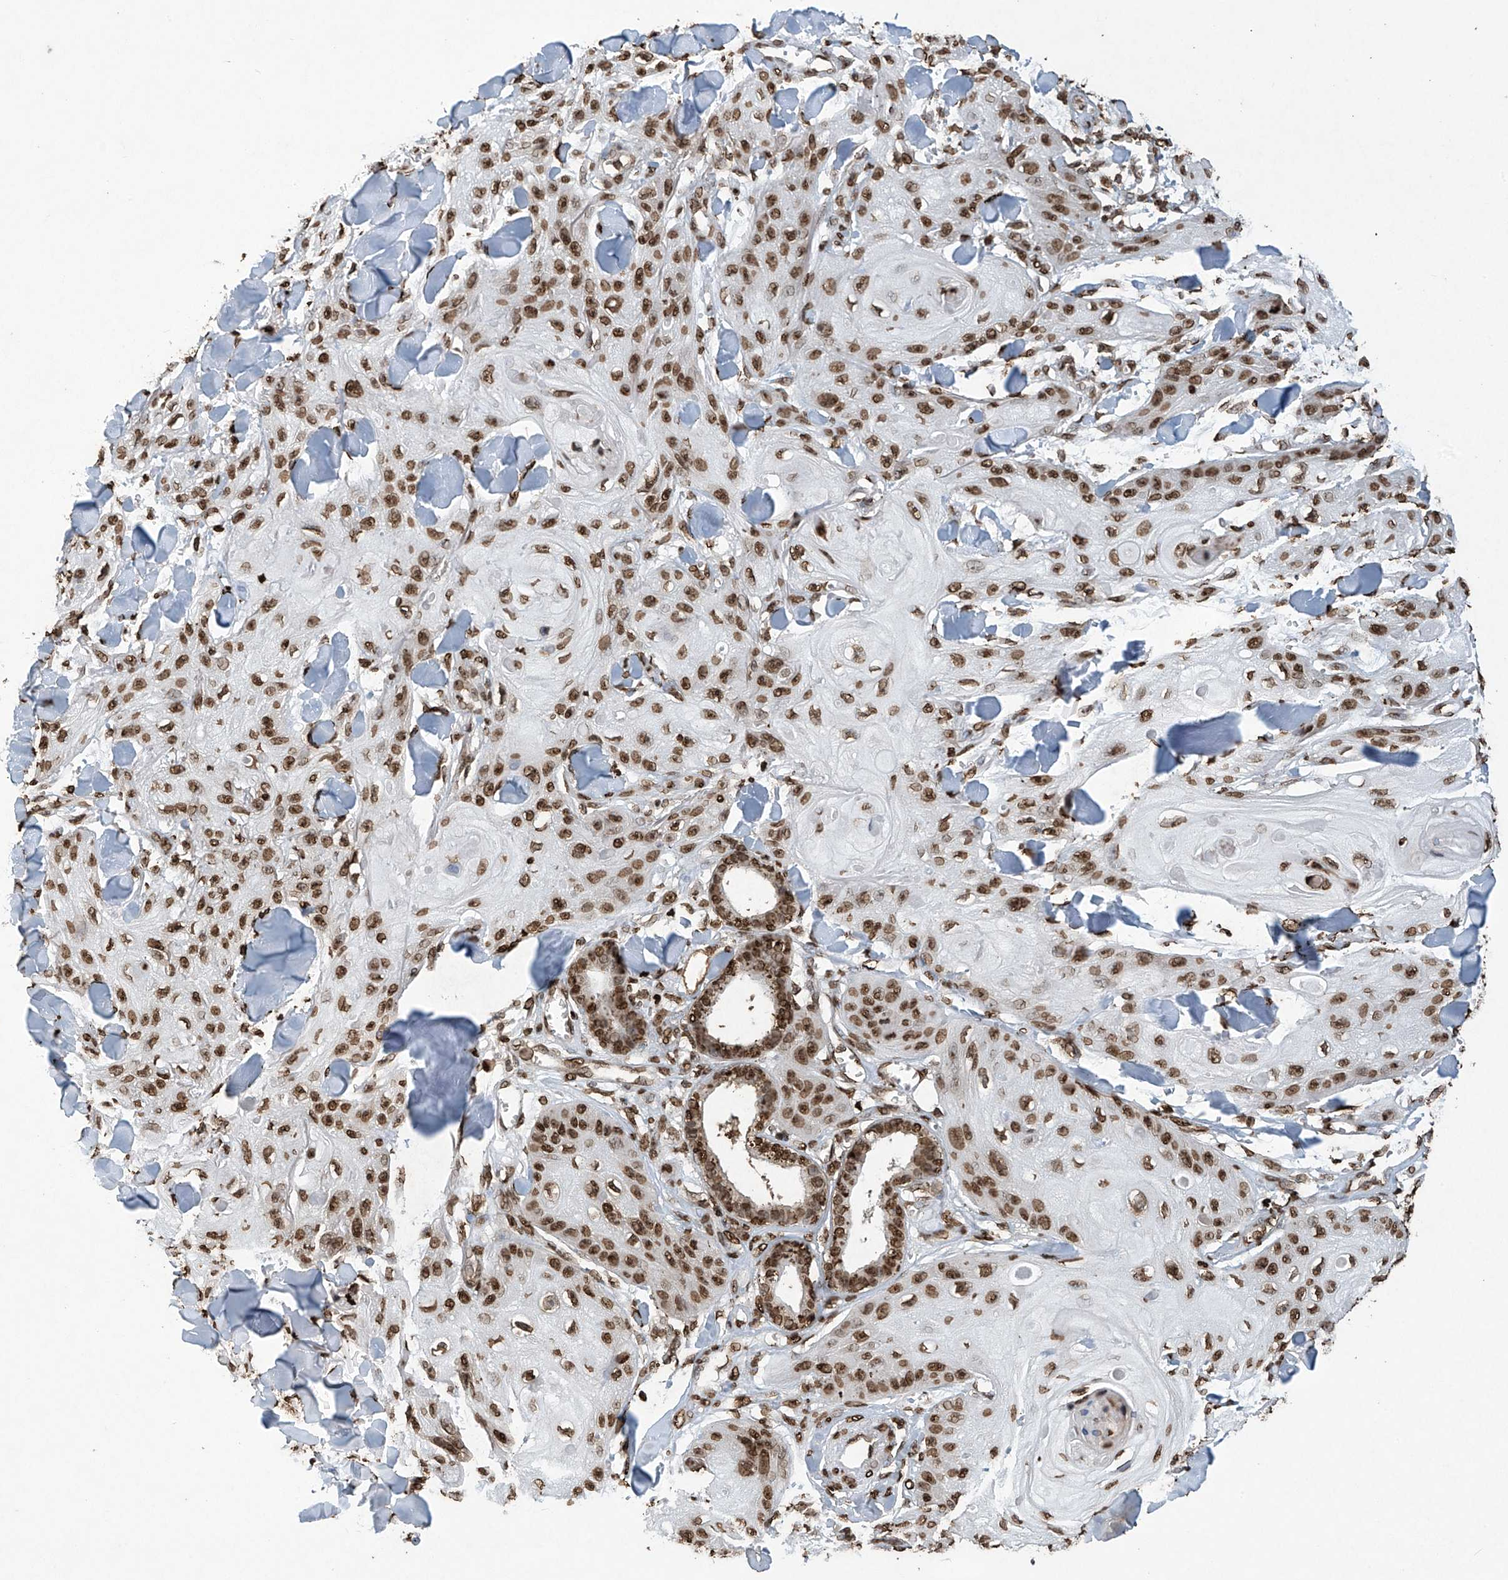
{"staining": {"intensity": "moderate", "quantity": ">75%", "location": "nuclear"}, "tissue": "skin cancer", "cell_type": "Tumor cells", "image_type": "cancer", "snomed": [{"axis": "morphology", "description": "Squamous cell carcinoma, NOS"}, {"axis": "topography", "description": "Skin"}], "caption": "An IHC image of neoplastic tissue is shown. Protein staining in brown labels moderate nuclear positivity in squamous cell carcinoma (skin) within tumor cells.", "gene": "H3-3A", "patient": {"sex": "male", "age": 74}}